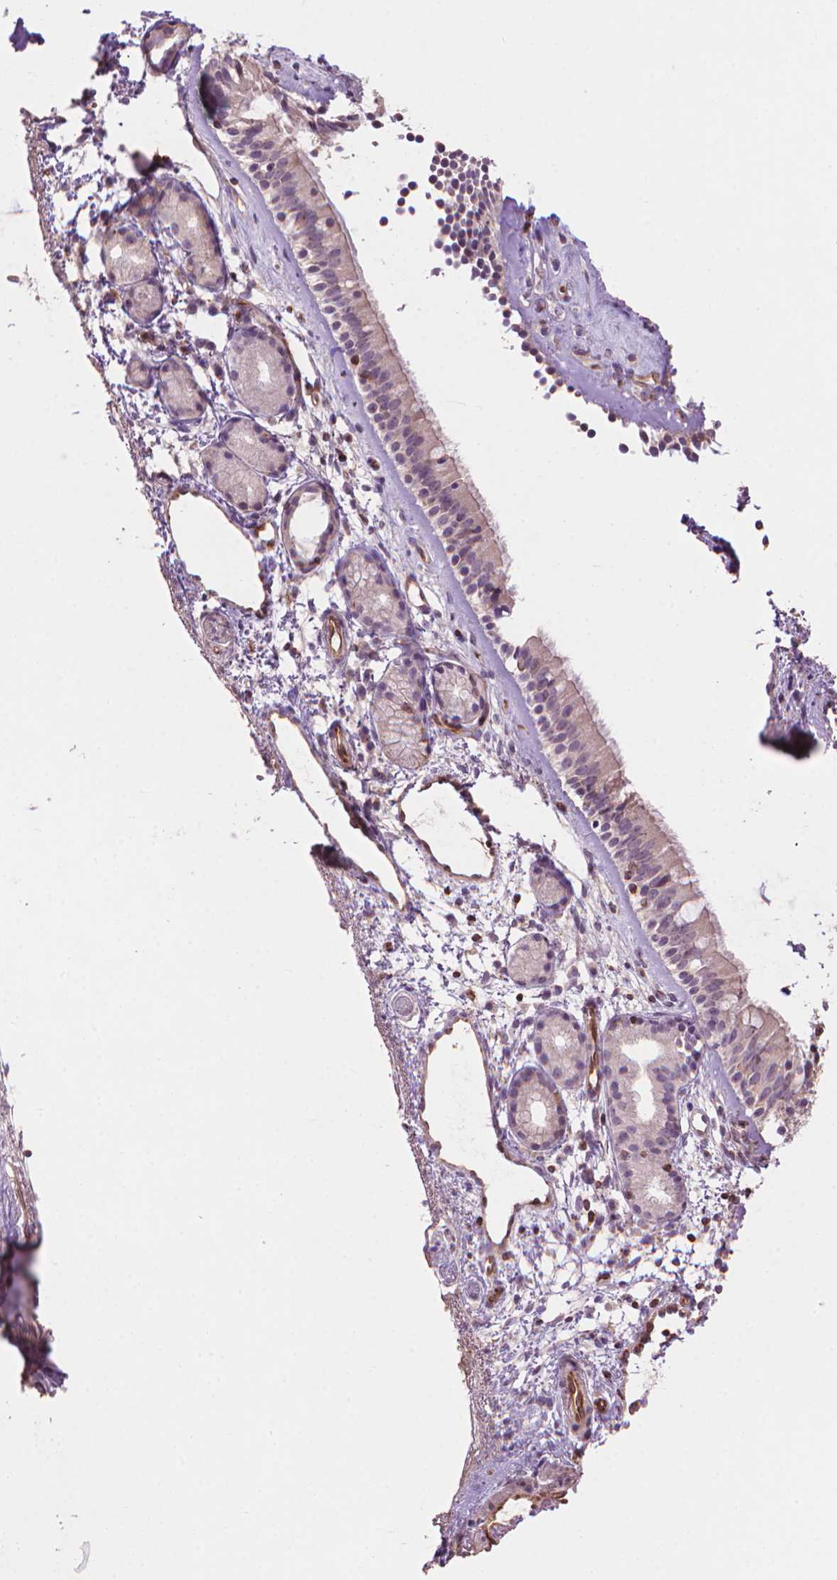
{"staining": {"intensity": "weak", "quantity": "<25%", "location": "nuclear"}, "tissue": "nasopharynx", "cell_type": "Respiratory epithelial cells", "image_type": "normal", "snomed": [{"axis": "morphology", "description": "Normal tissue, NOS"}, {"axis": "topography", "description": "Nasopharynx"}], "caption": "Photomicrograph shows no significant protein staining in respiratory epithelial cells of unremarkable nasopharynx.", "gene": "SMC2", "patient": {"sex": "female", "age": 52}}